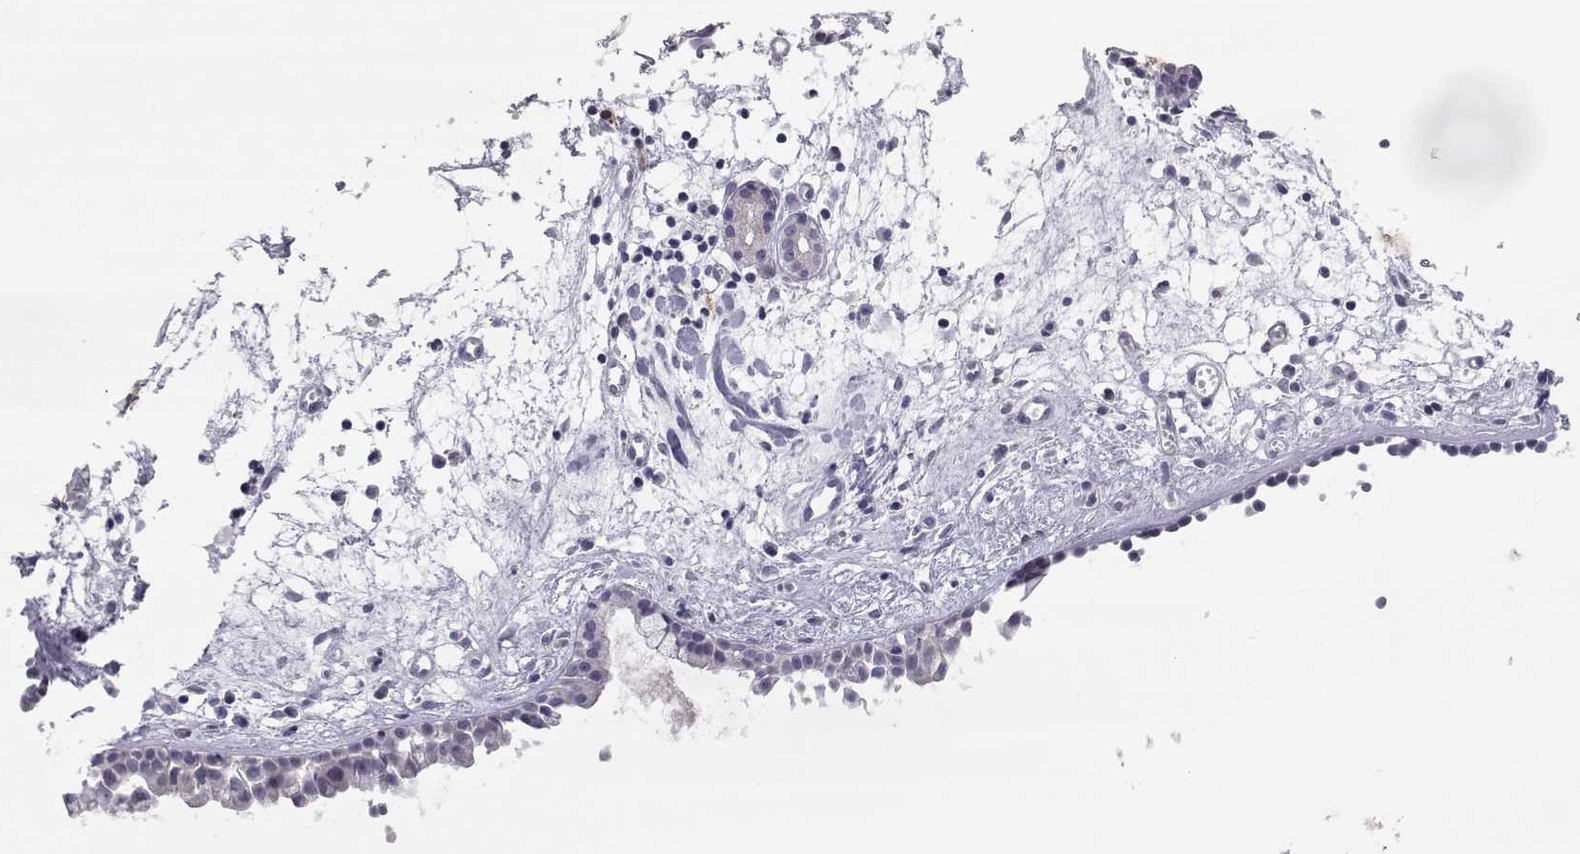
{"staining": {"intensity": "negative", "quantity": "none", "location": "none"}, "tissue": "nasopharynx", "cell_type": "Respiratory epithelial cells", "image_type": "normal", "snomed": [{"axis": "morphology", "description": "Normal tissue, NOS"}, {"axis": "topography", "description": "Nasopharynx"}], "caption": "This micrograph is of benign nasopharynx stained with immunohistochemistry (IHC) to label a protein in brown with the nuclei are counter-stained blue. There is no staining in respiratory epithelial cells. Brightfield microscopy of immunohistochemistry (IHC) stained with DAB (brown) and hematoxylin (blue), captured at high magnification.", "gene": "NPVF", "patient": {"sex": "male", "age": 61}}